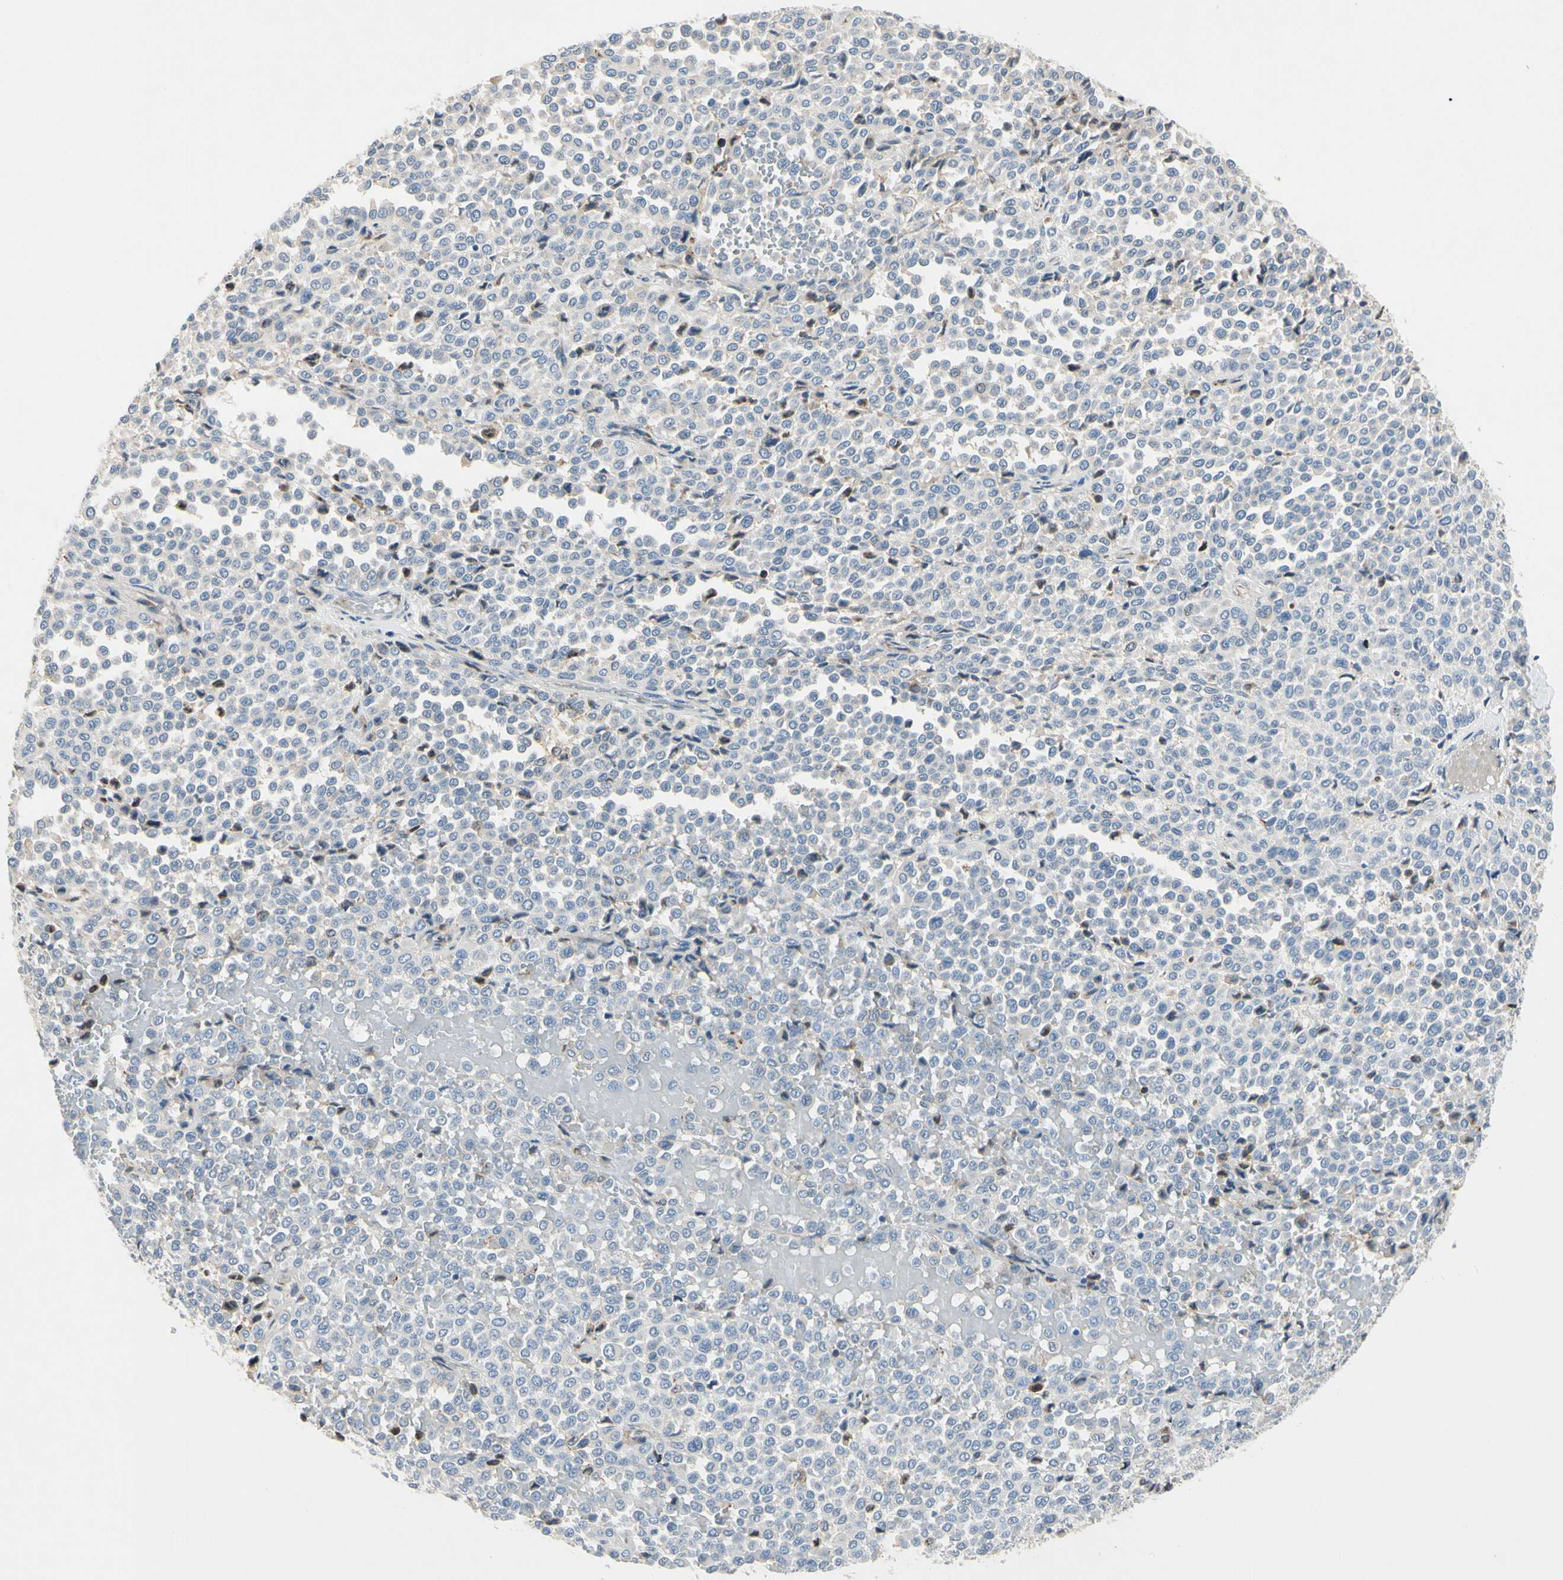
{"staining": {"intensity": "negative", "quantity": "none", "location": "none"}, "tissue": "melanoma", "cell_type": "Tumor cells", "image_type": "cancer", "snomed": [{"axis": "morphology", "description": "Malignant melanoma, Metastatic site"}, {"axis": "topography", "description": "Pancreas"}], "caption": "This micrograph is of malignant melanoma (metastatic site) stained with immunohistochemistry to label a protein in brown with the nuclei are counter-stained blue. There is no staining in tumor cells.", "gene": "GAS6", "patient": {"sex": "female", "age": 30}}